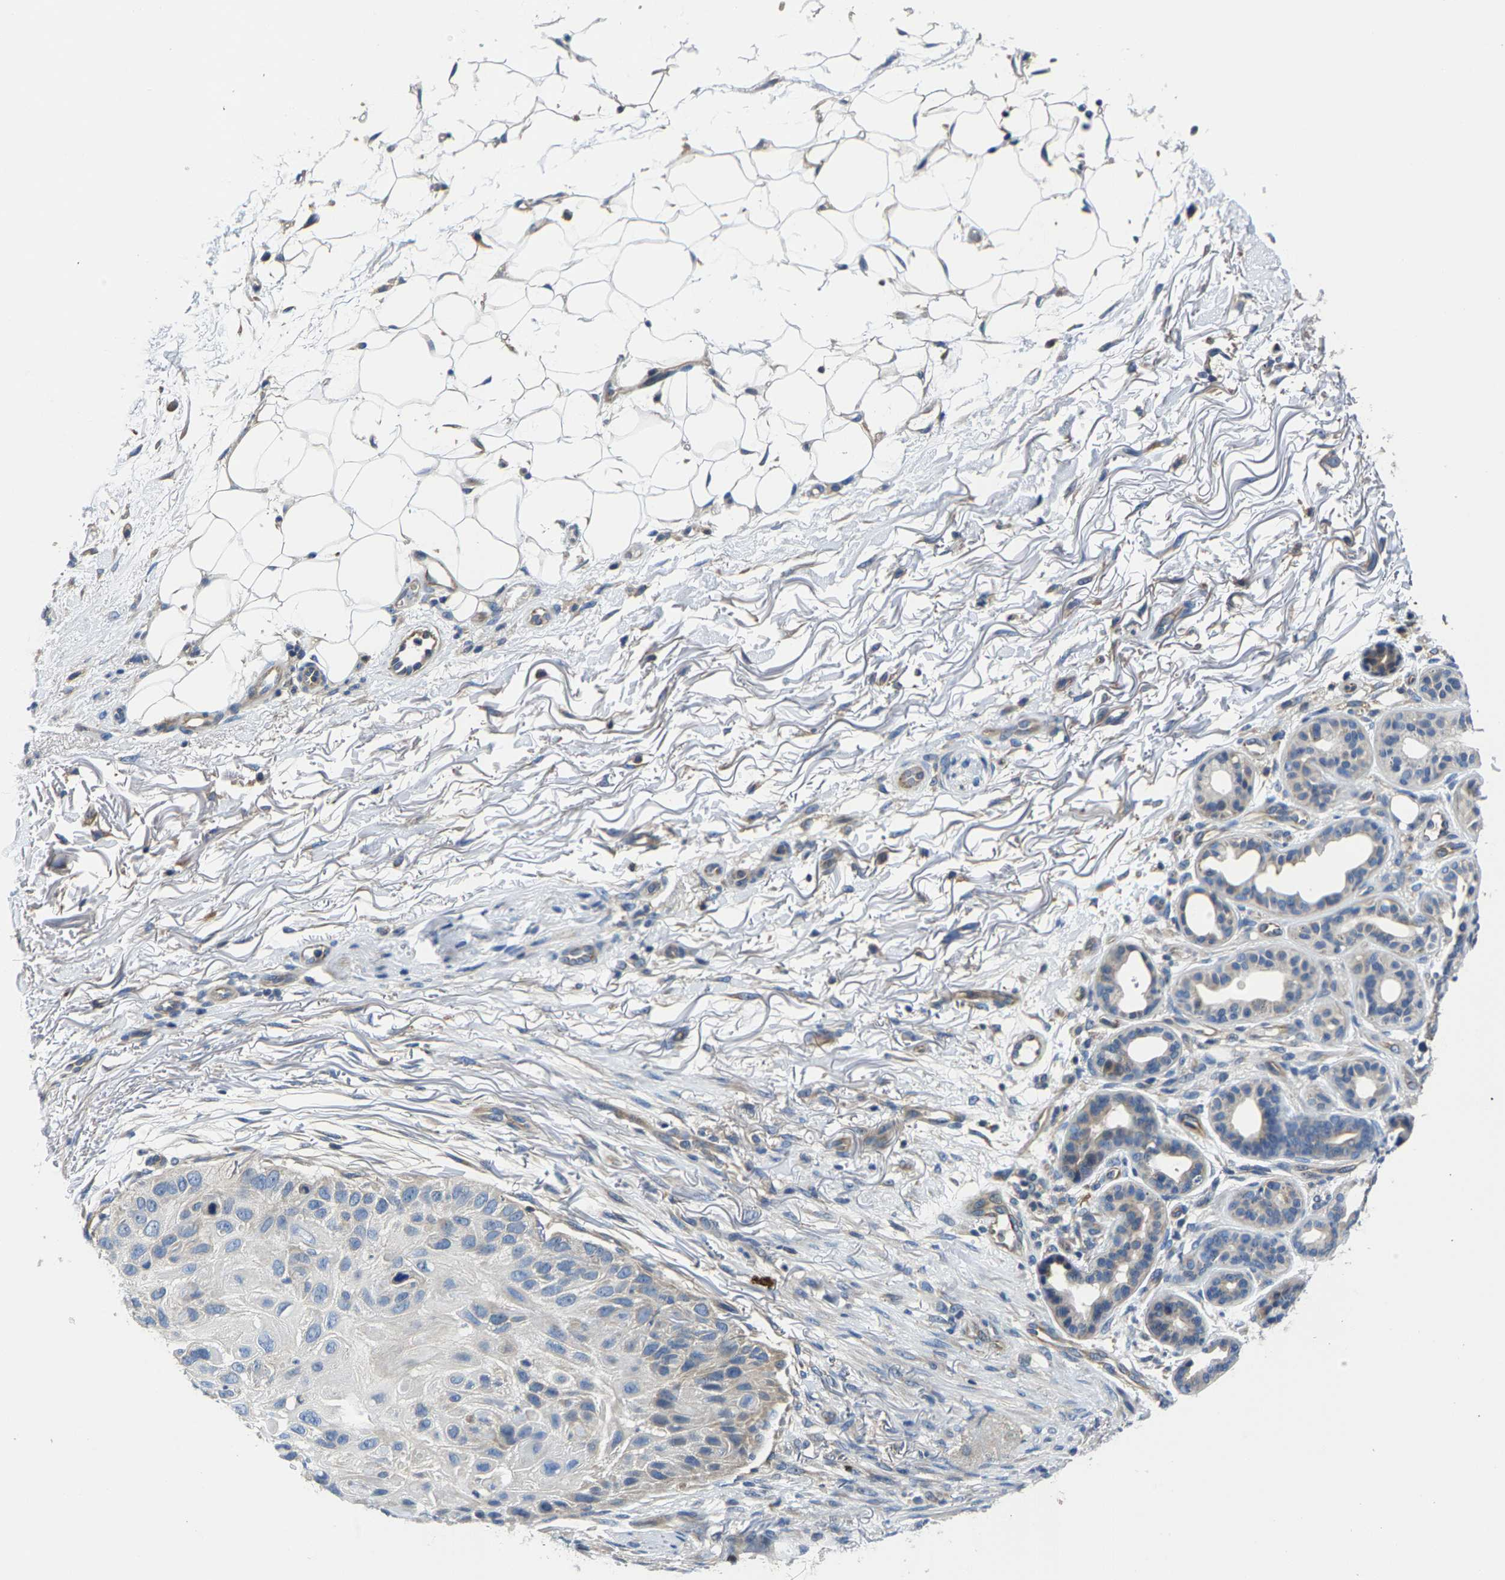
{"staining": {"intensity": "negative", "quantity": "none", "location": "none"}, "tissue": "skin cancer", "cell_type": "Tumor cells", "image_type": "cancer", "snomed": [{"axis": "morphology", "description": "Squamous cell carcinoma, NOS"}, {"axis": "topography", "description": "Skin"}], "caption": "This is an immunohistochemistry (IHC) histopathology image of skin squamous cell carcinoma. There is no expression in tumor cells.", "gene": "AGBL3", "patient": {"sex": "female", "age": 77}}